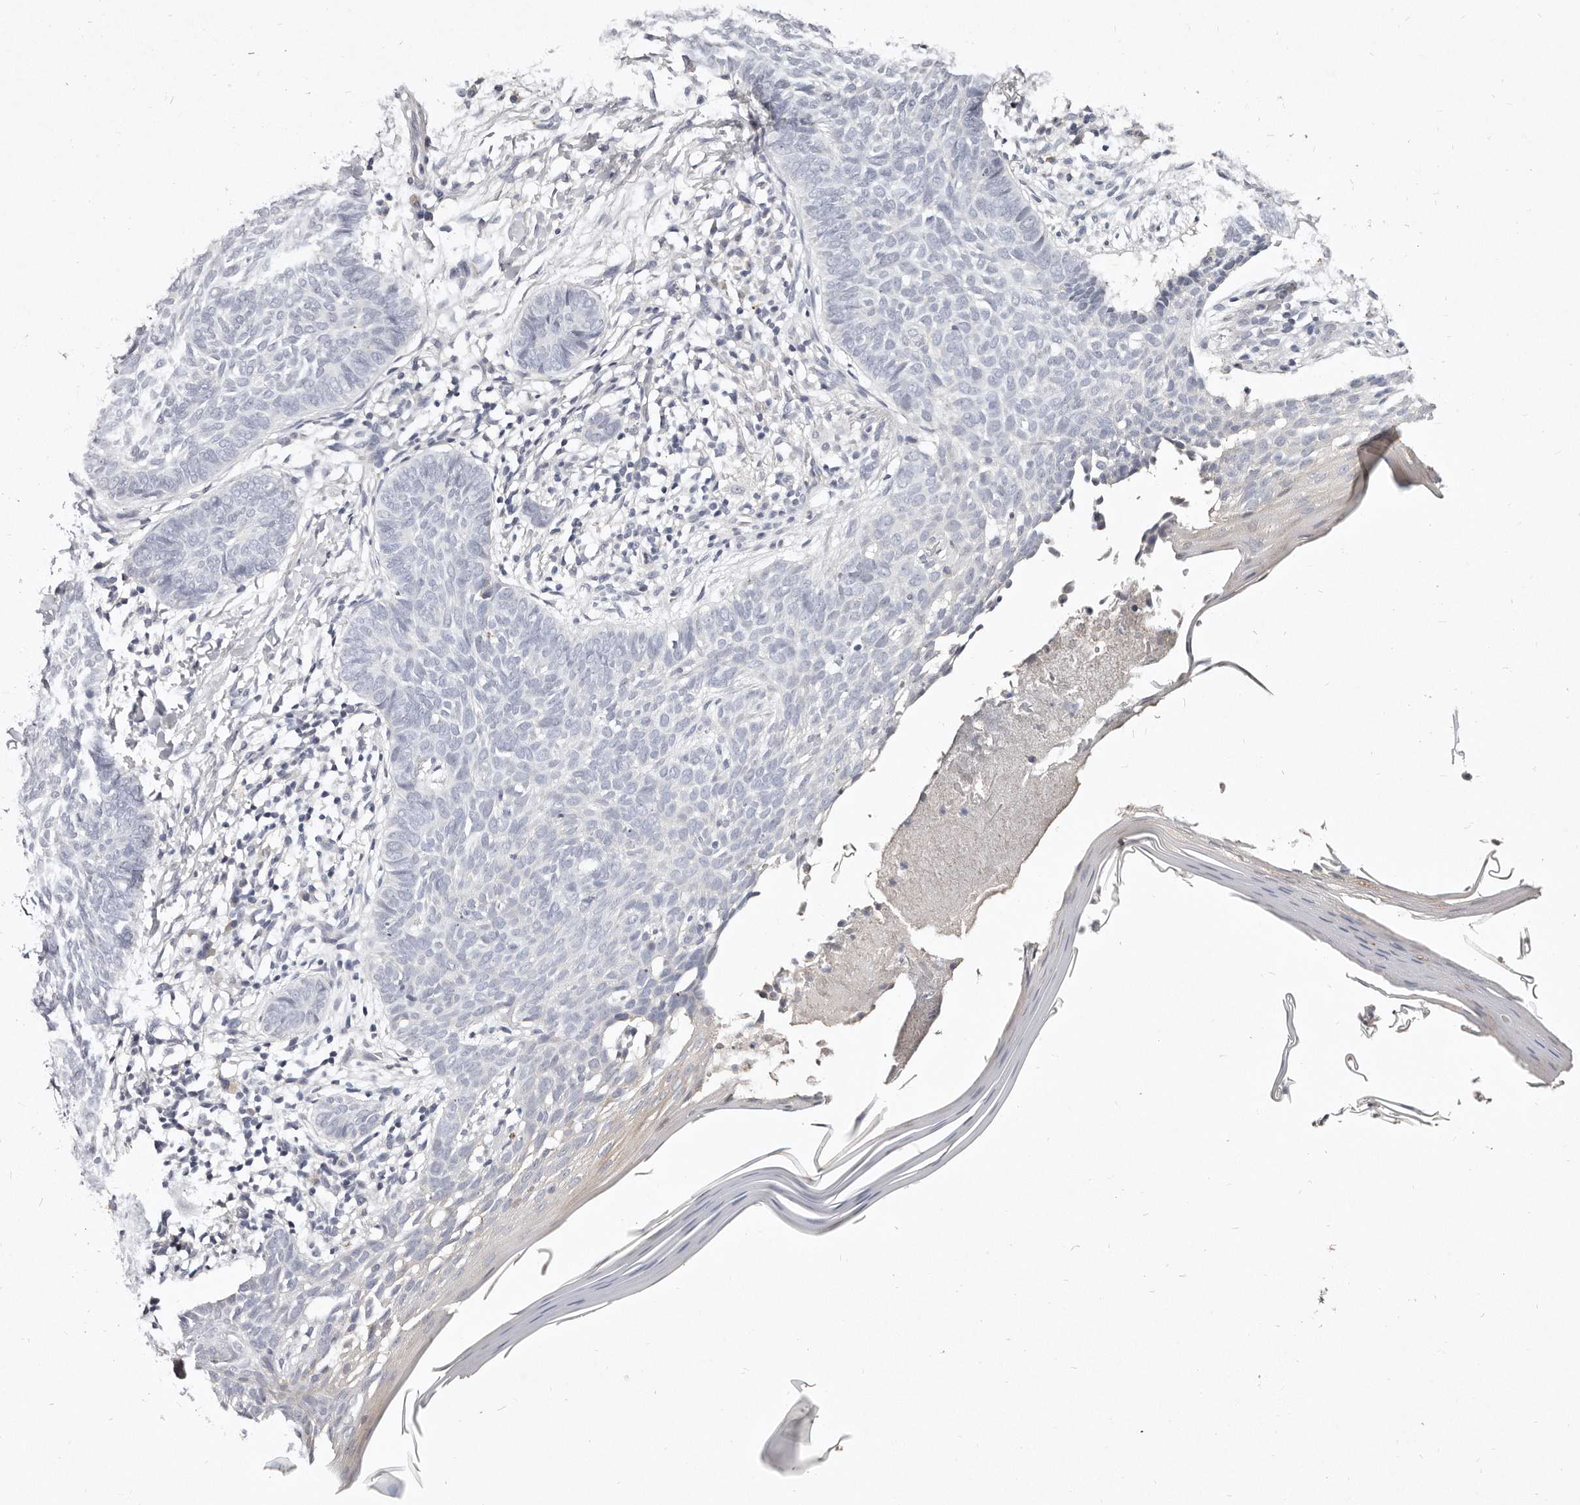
{"staining": {"intensity": "negative", "quantity": "none", "location": "none"}, "tissue": "skin cancer", "cell_type": "Tumor cells", "image_type": "cancer", "snomed": [{"axis": "morphology", "description": "Normal tissue, NOS"}, {"axis": "morphology", "description": "Basal cell carcinoma"}, {"axis": "topography", "description": "Skin"}], "caption": "IHC of human skin cancer displays no positivity in tumor cells.", "gene": "MRPS33", "patient": {"sex": "male", "age": 50}}